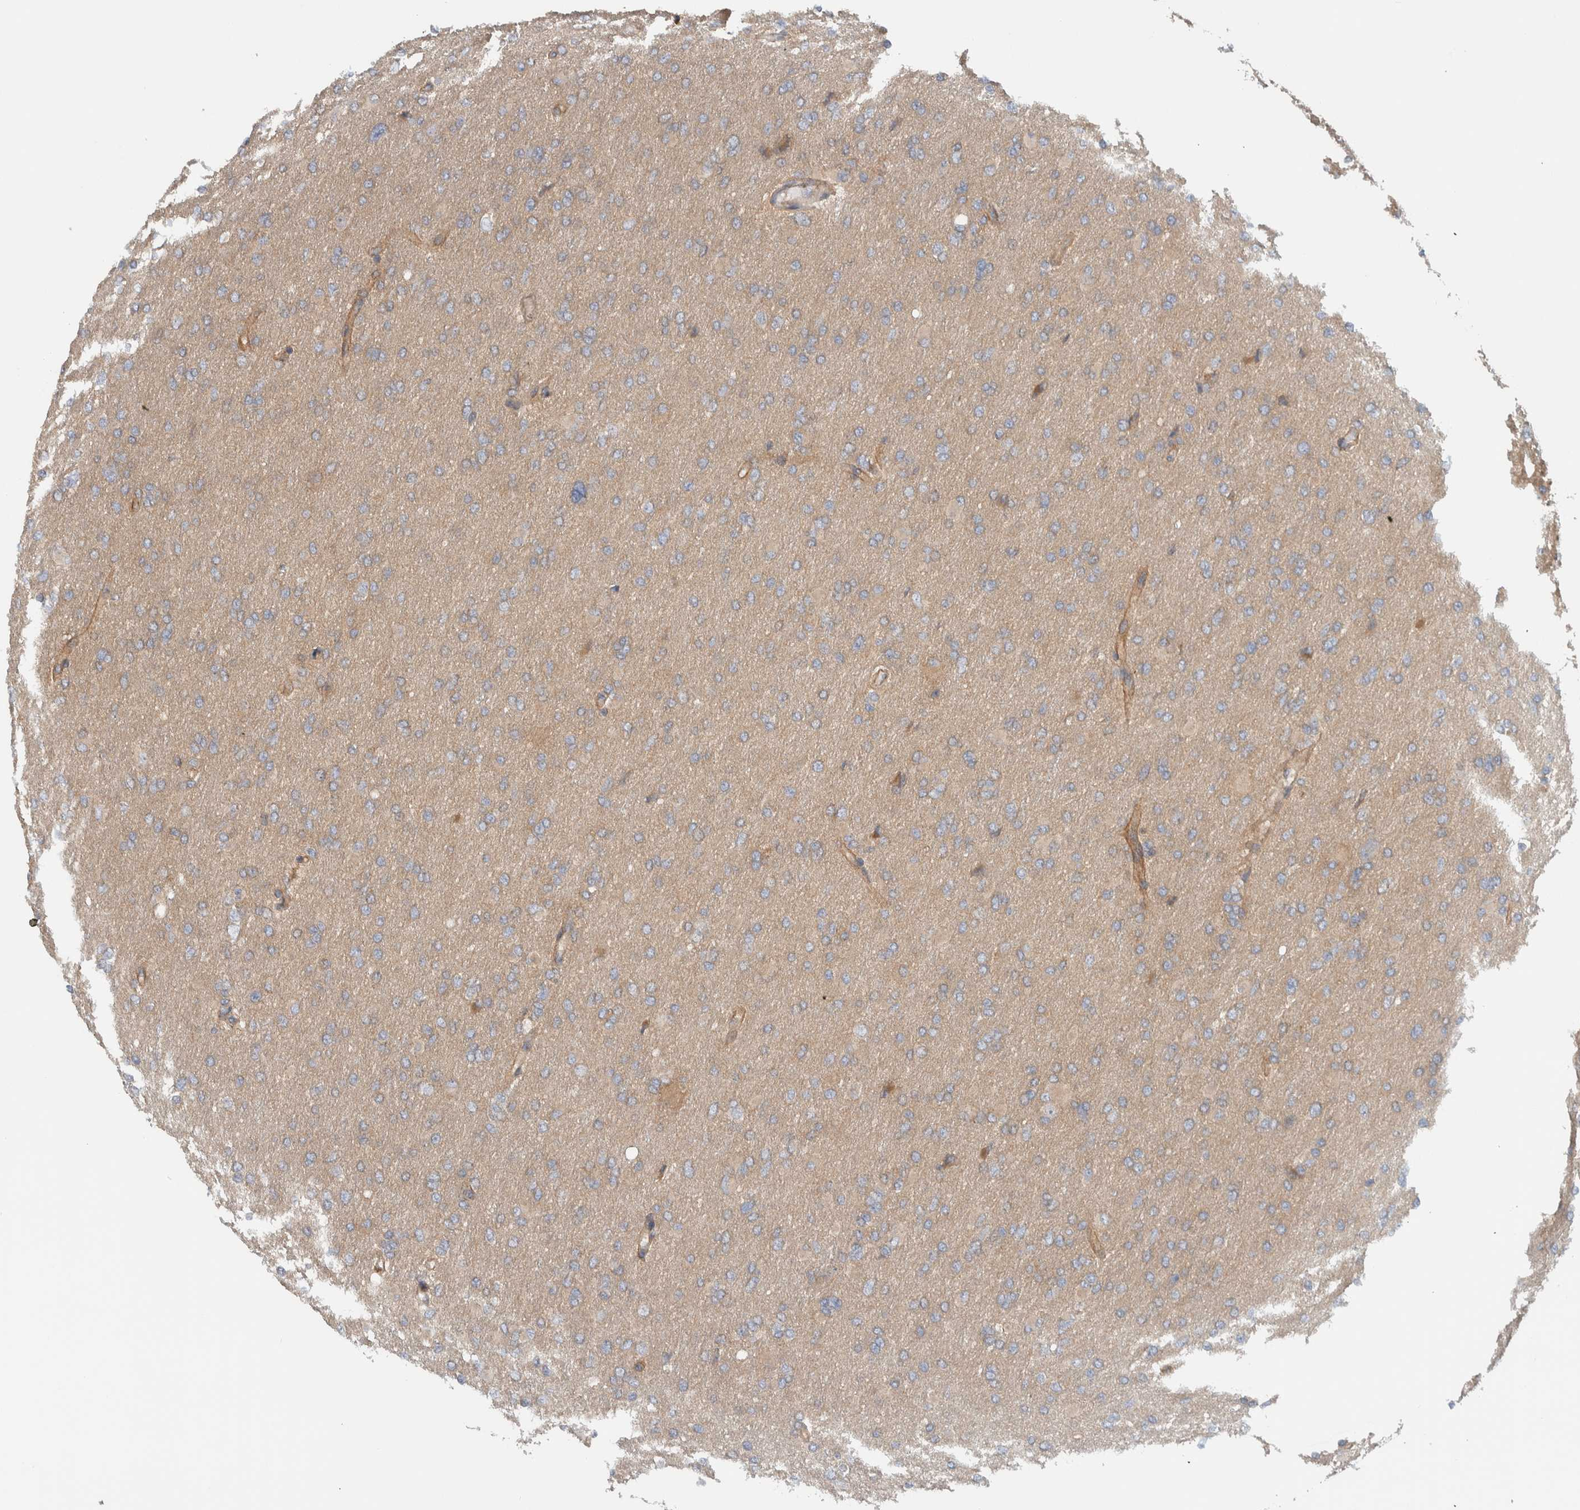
{"staining": {"intensity": "weak", "quantity": "25%-75%", "location": "cytoplasmic/membranous"}, "tissue": "glioma", "cell_type": "Tumor cells", "image_type": "cancer", "snomed": [{"axis": "morphology", "description": "Glioma, malignant, High grade"}, {"axis": "topography", "description": "Cerebral cortex"}], "caption": "High-power microscopy captured an immunohistochemistry image of malignant glioma (high-grade), revealing weak cytoplasmic/membranous expression in approximately 25%-75% of tumor cells. (Brightfield microscopy of DAB IHC at high magnification).", "gene": "MPRIP", "patient": {"sex": "female", "age": 36}}